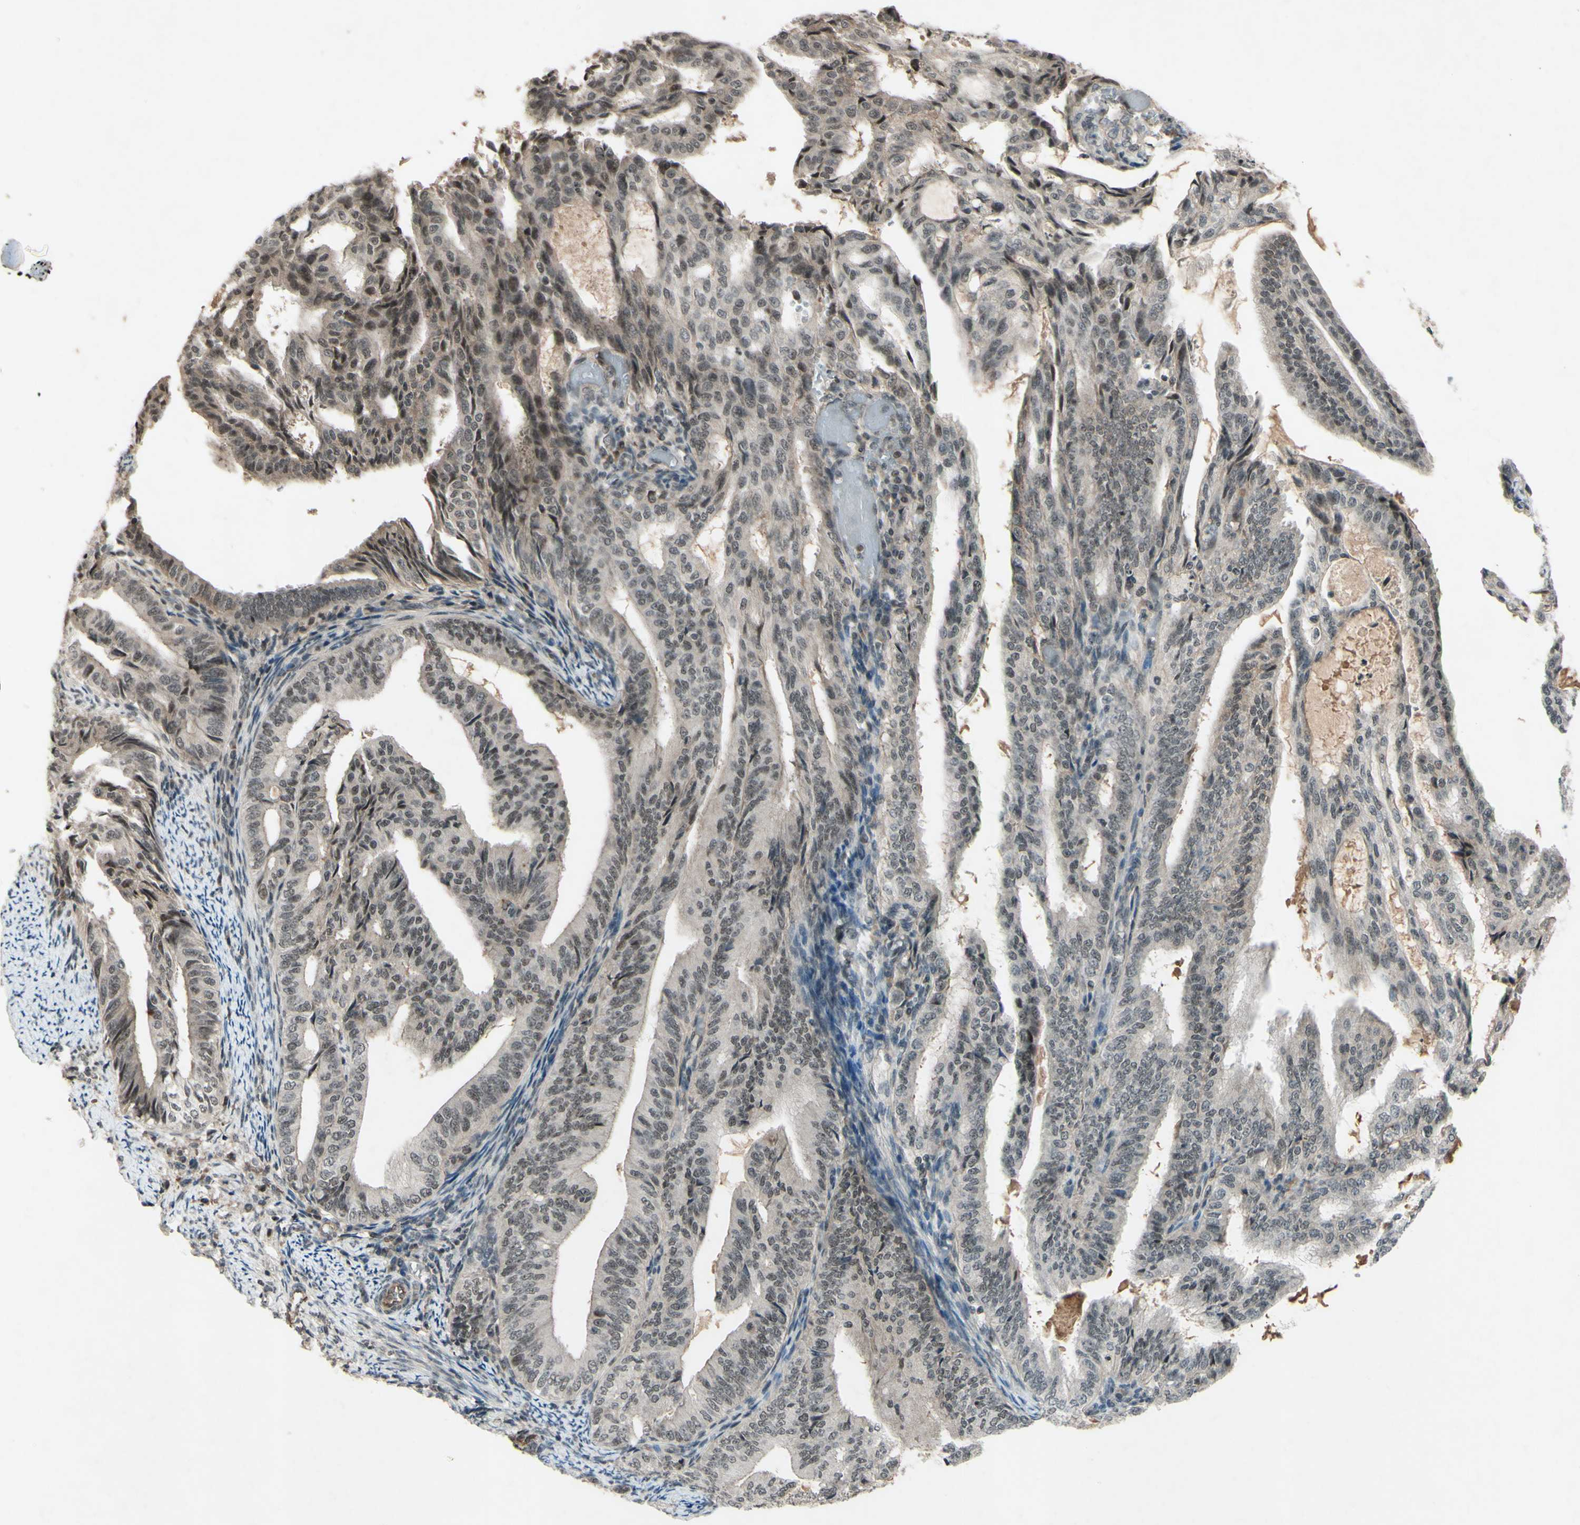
{"staining": {"intensity": "moderate", "quantity": "25%-75%", "location": "nuclear"}, "tissue": "endometrial cancer", "cell_type": "Tumor cells", "image_type": "cancer", "snomed": [{"axis": "morphology", "description": "Adenocarcinoma, NOS"}, {"axis": "topography", "description": "Endometrium"}], "caption": "Approximately 25%-75% of tumor cells in endometrial cancer display moderate nuclear protein positivity as visualized by brown immunohistochemical staining.", "gene": "SNW1", "patient": {"sex": "female", "age": 58}}